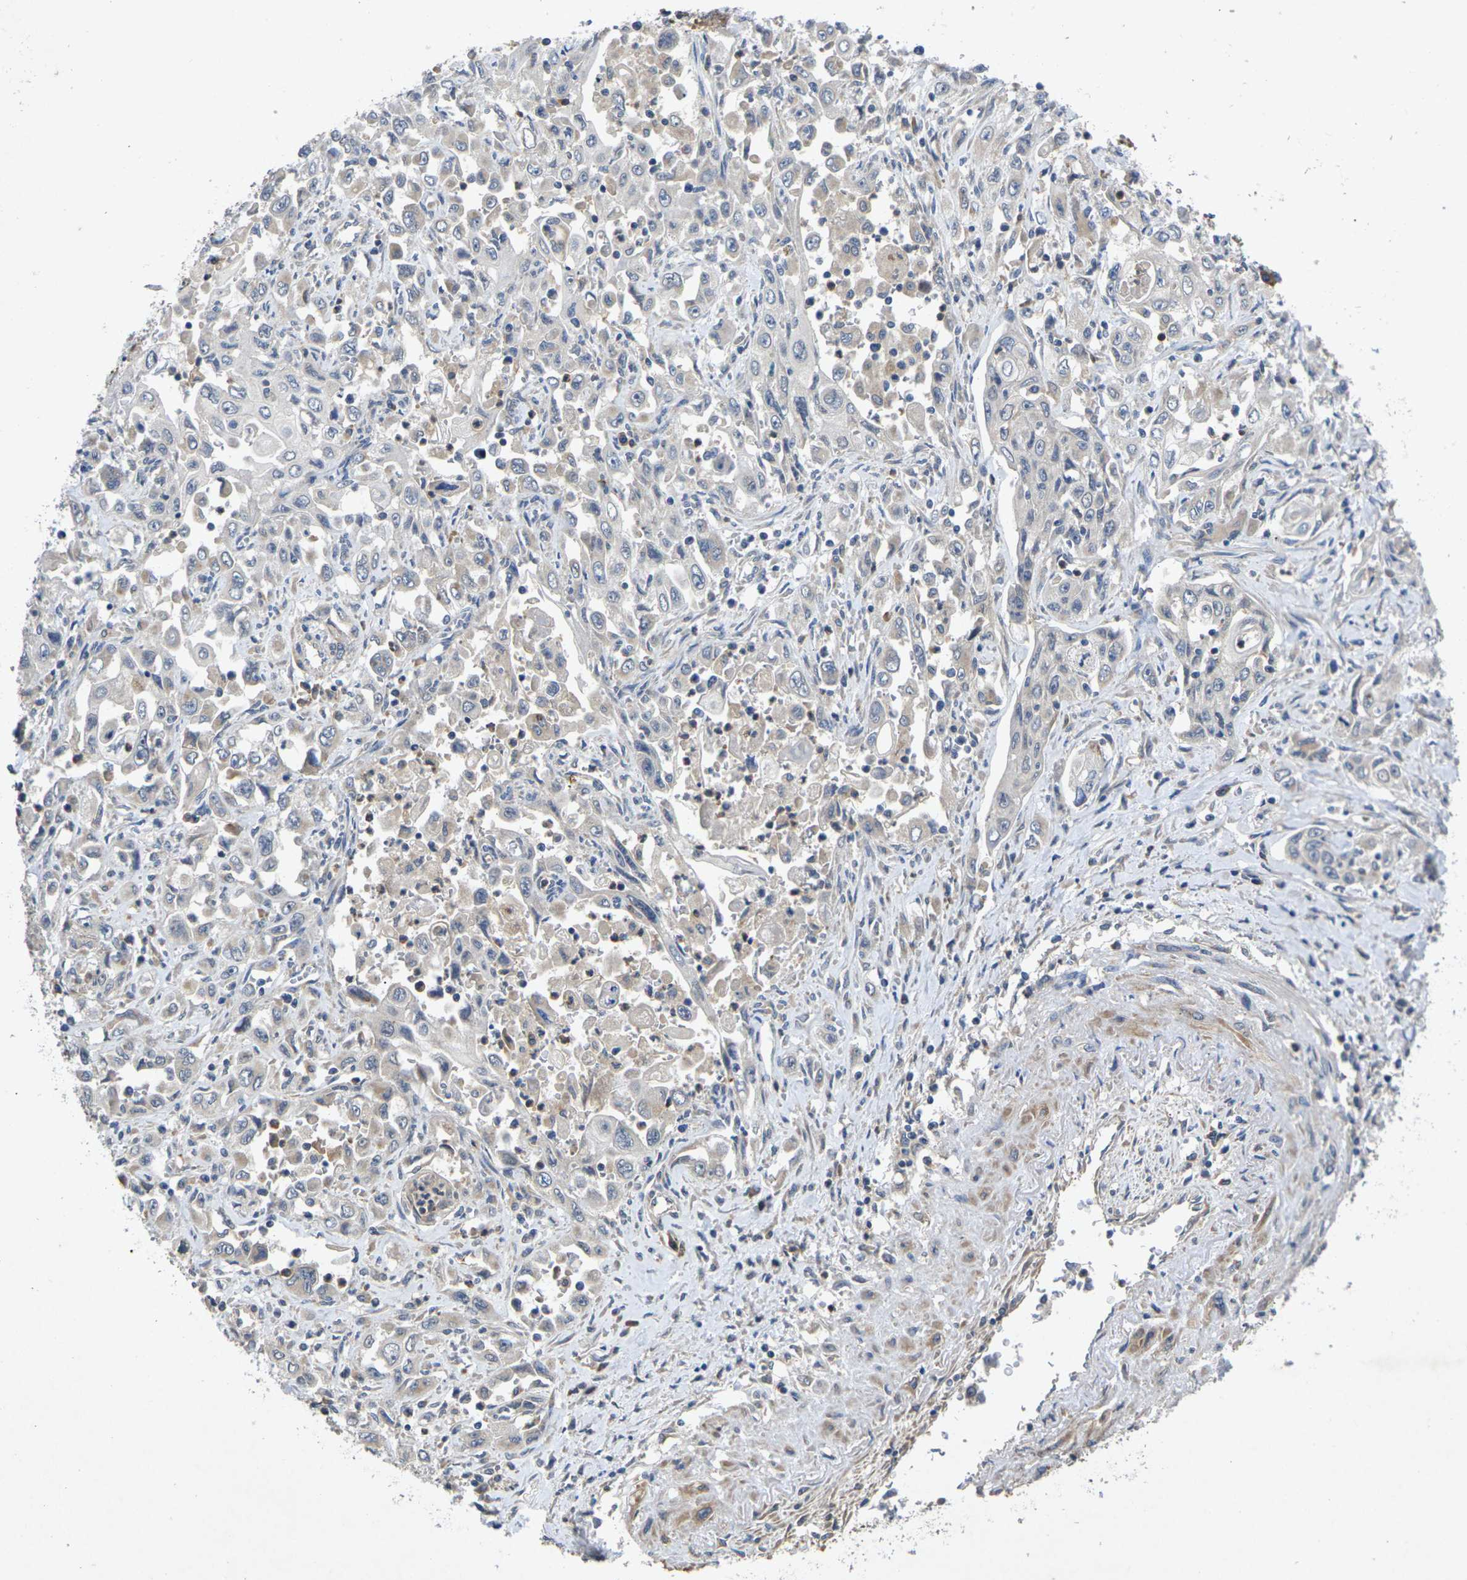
{"staining": {"intensity": "negative", "quantity": "none", "location": "none"}, "tissue": "pancreatic cancer", "cell_type": "Tumor cells", "image_type": "cancer", "snomed": [{"axis": "morphology", "description": "Adenocarcinoma, NOS"}, {"axis": "topography", "description": "Pancreas"}], "caption": "Immunohistochemical staining of human pancreatic cancer (adenocarcinoma) demonstrates no significant positivity in tumor cells.", "gene": "KIF1B", "patient": {"sex": "male", "age": 70}}